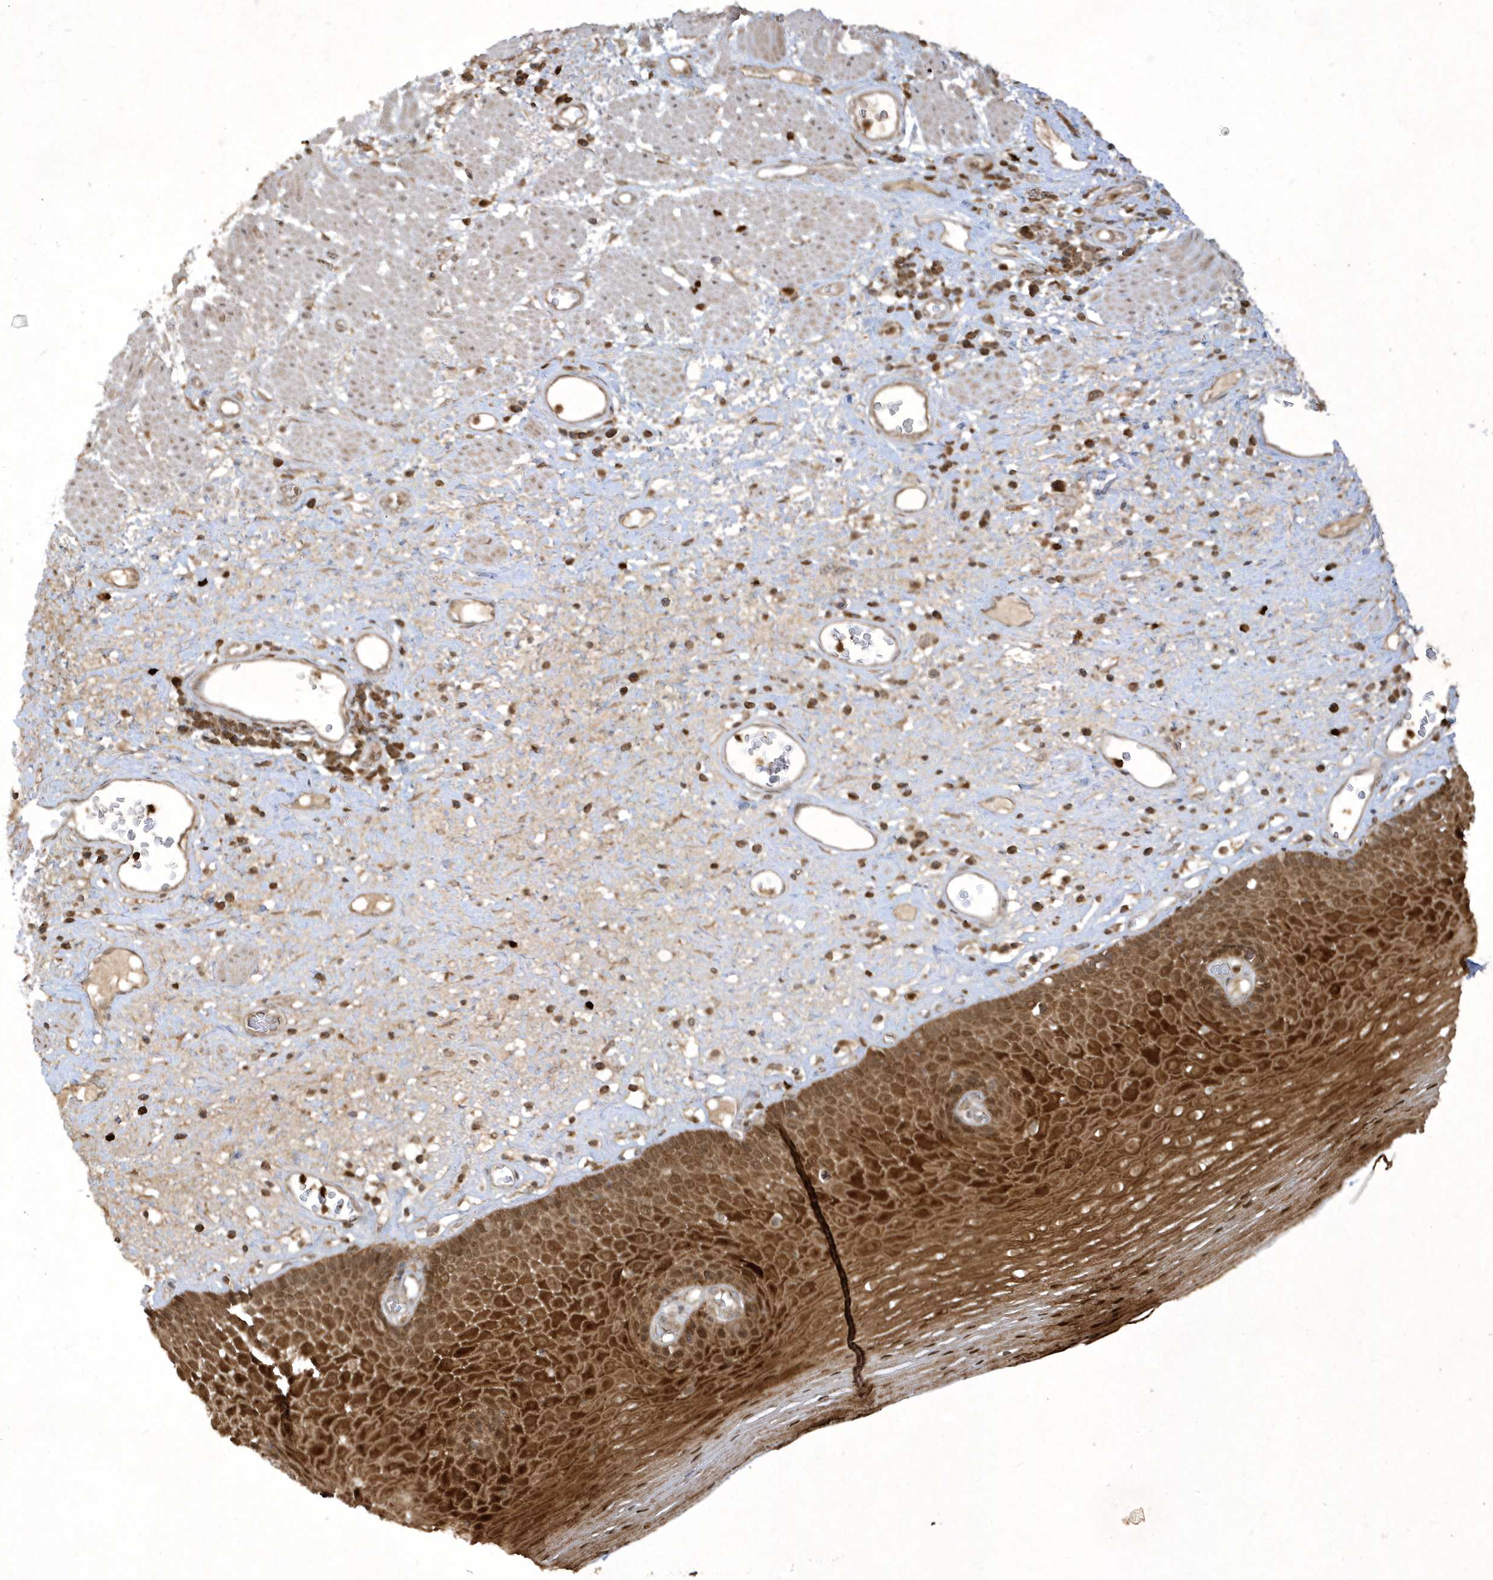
{"staining": {"intensity": "strong", "quantity": ">75%", "location": "cytoplasmic/membranous,nuclear"}, "tissue": "esophagus", "cell_type": "Squamous epithelial cells", "image_type": "normal", "snomed": [{"axis": "morphology", "description": "Normal tissue, NOS"}, {"axis": "morphology", "description": "Adenocarcinoma, NOS"}, {"axis": "topography", "description": "Esophagus"}], "caption": "Approximately >75% of squamous epithelial cells in benign human esophagus exhibit strong cytoplasmic/membranous,nuclear protein positivity as visualized by brown immunohistochemical staining.", "gene": "ZNF213", "patient": {"sex": "male", "age": 62}}